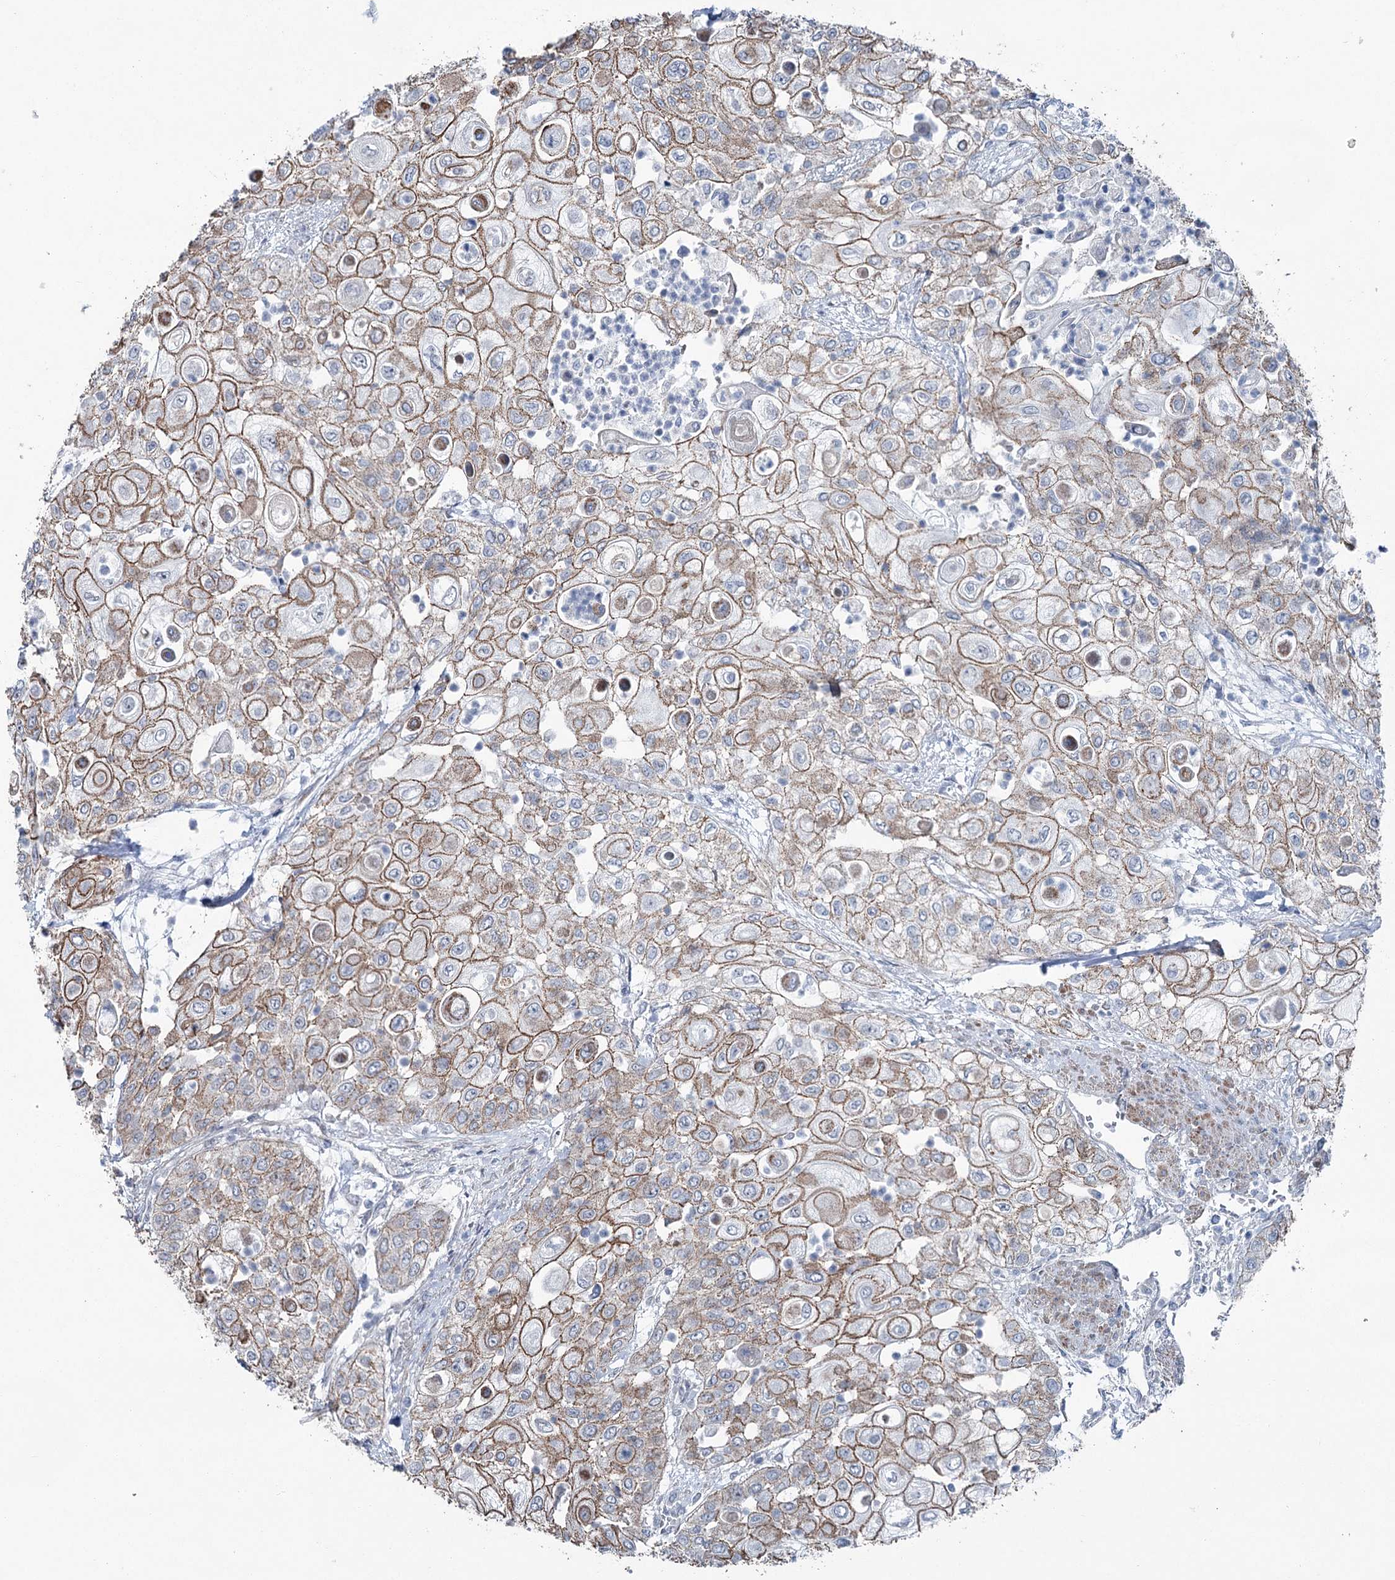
{"staining": {"intensity": "moderate", "quantity": ">75%", "location": "cytoplasmic/membranous"}, "tissue": "urothelial cancer", "cell_type": "Tumor cells", "image_type": "cancer", "snomed": [{"axis": "morphology", "description": "Urothelial carcinoma, High grade"}, {"axis": "topography", "description": "Urinary bladder"}], "caption": "The immunohistochemical stain shows moderate cytoplasmic/membranous expression in tumor cells of high-grade urothelial carcinoma tissue.", "gene": "FAM120B", "patient": {"sex": "female", "age": 79}}